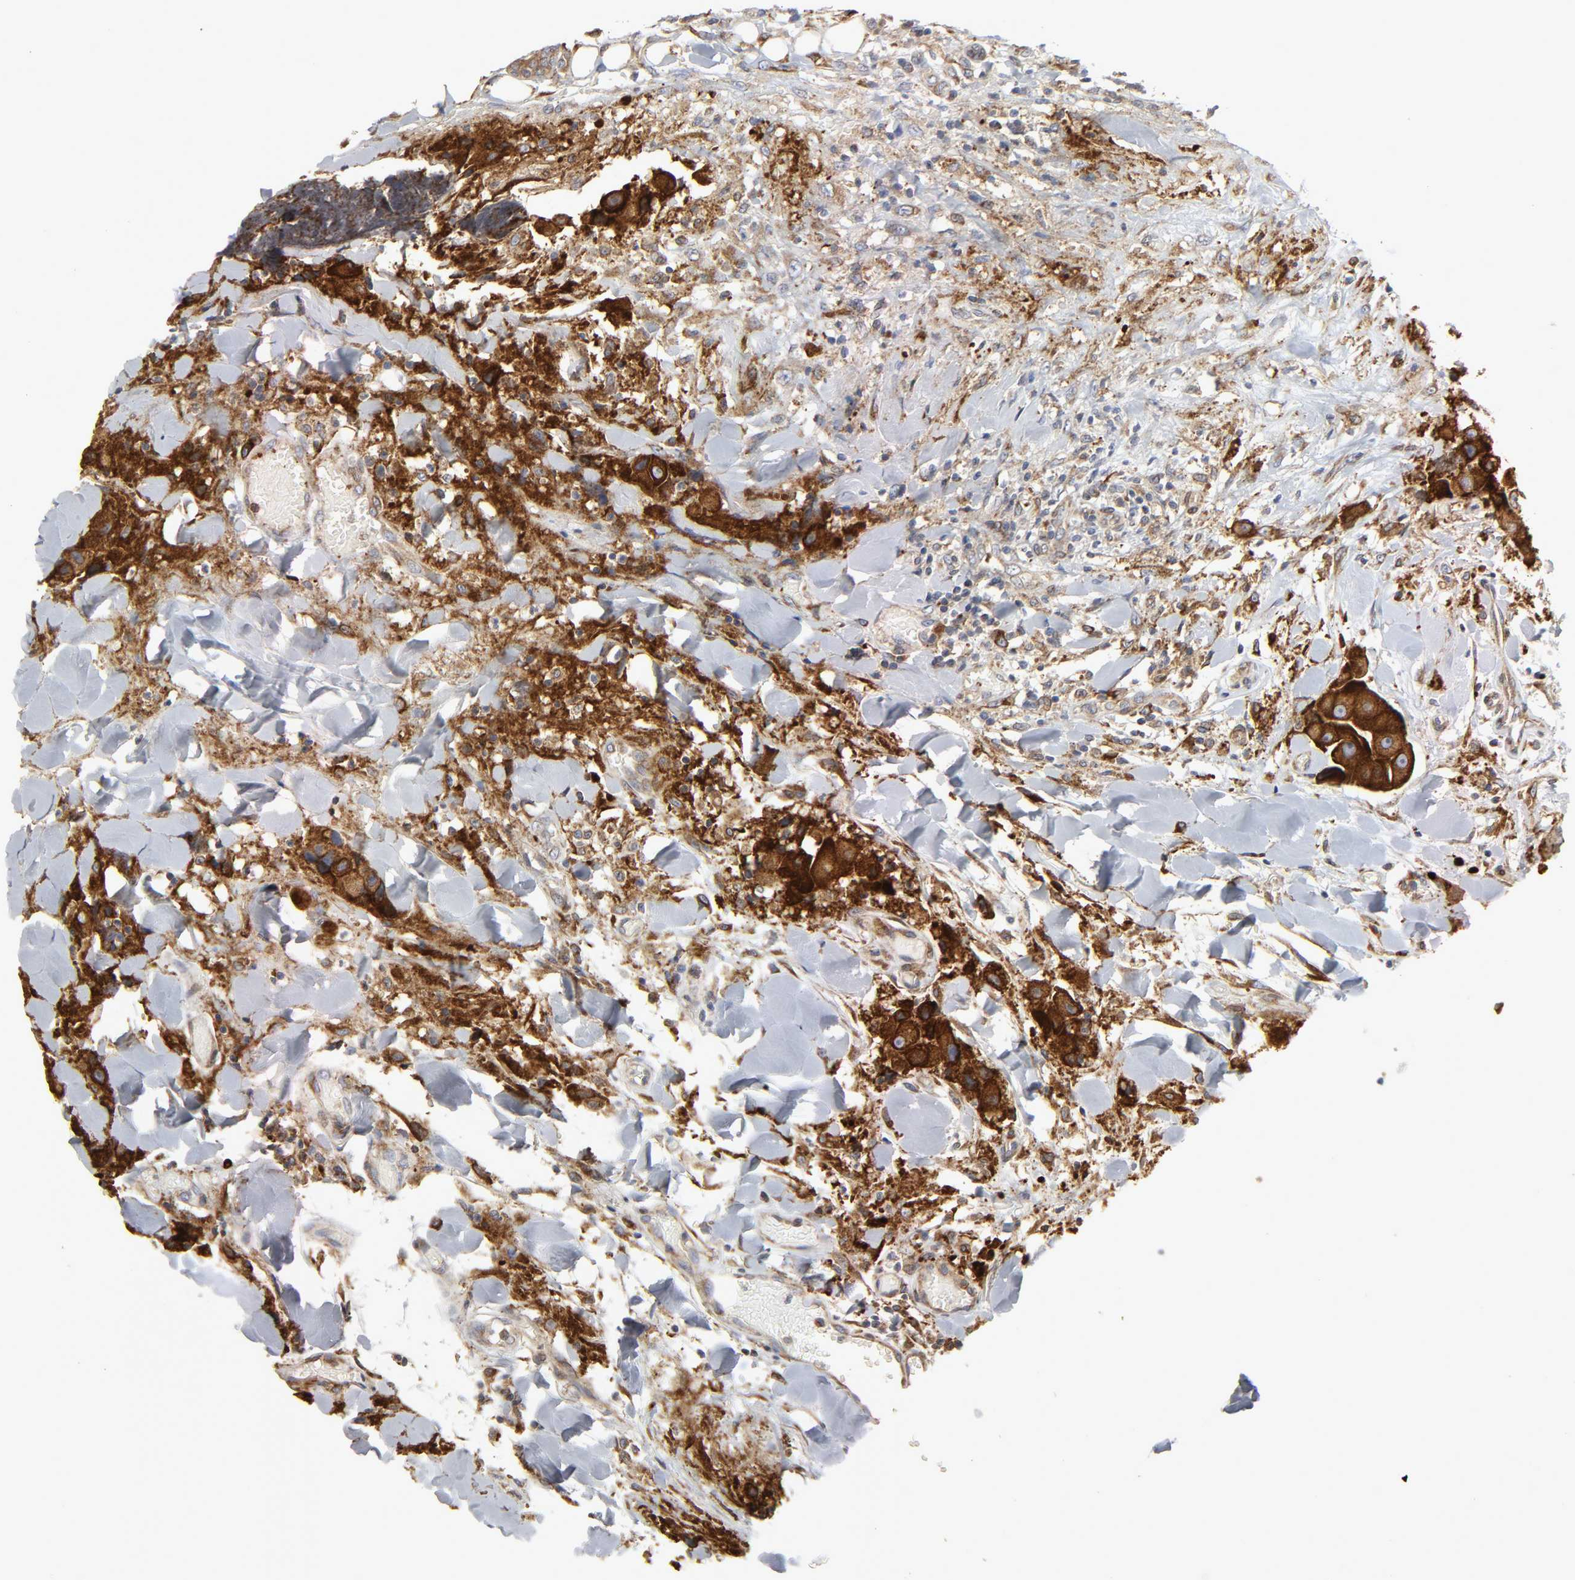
{"staining": {"intensity": "strong", "quantity": ">75%", "location": "cytoplasmic/membranous"}, "tissue": "head and neck cancer", "cell_type": "Tumor cells", "image_type": "cancer", "snomed": [{"axis": "morphology", "description": "Normal tissue, NOS"}, {"axis": "morphology", "description": "Adenocarcinoma, NOS"}, {"axis": "topography", "description": "Salivary gland"}, {"axis": "topography", "description": "Head-Neck"}], "caption": "A high-resolution histopathology image shows IHC staining of adenocarcinoma (head and neck), which shows strong cytoplasmic/membranous expression in approximately >75% of tumor cells.", "gene": "POR", "patient": {"sex": "male", "age": 80}}